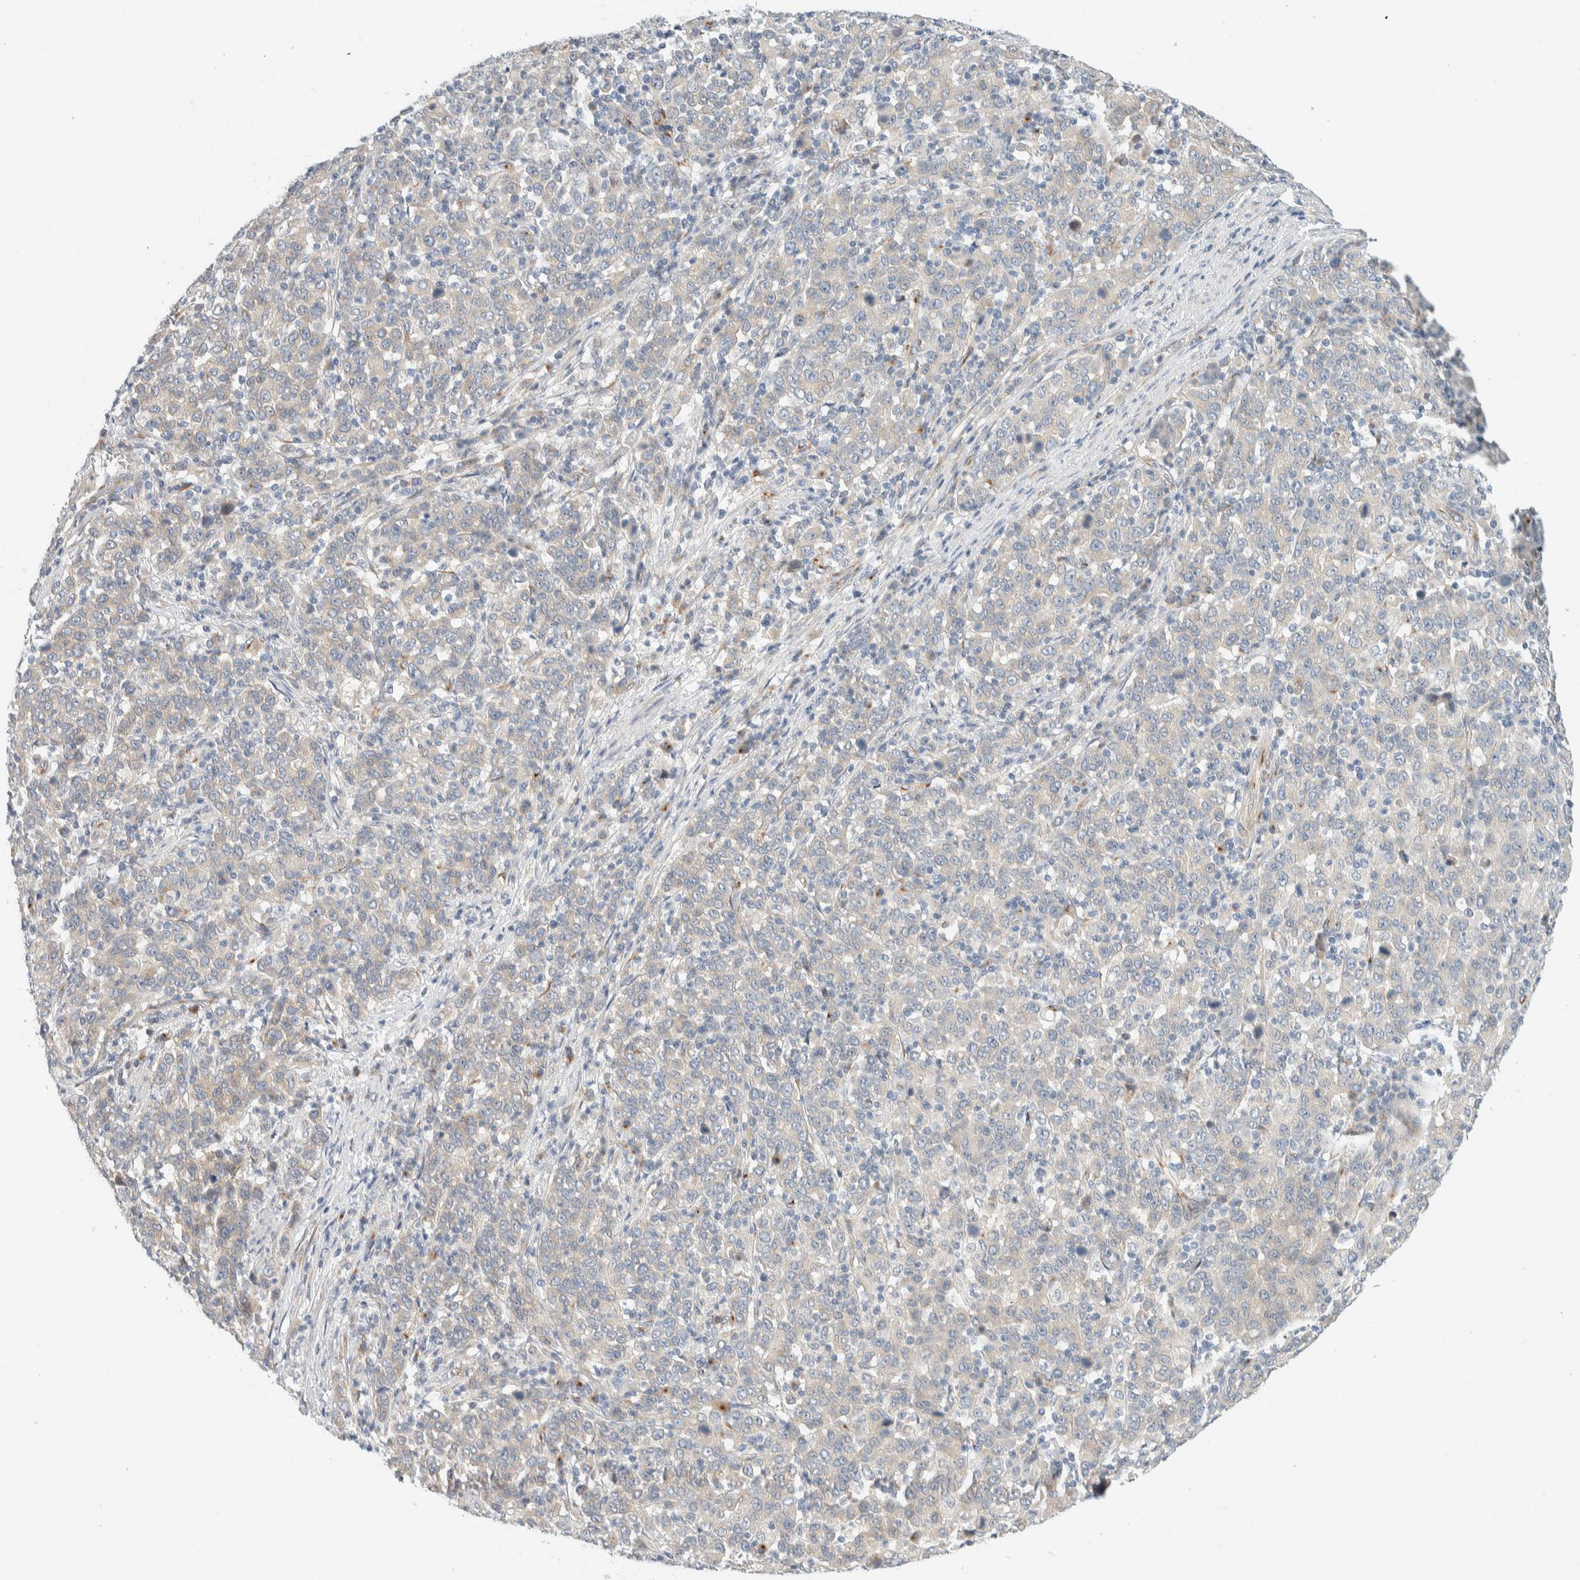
{"staining": {"intensity": "negative", "quantity": "none", "location": "none"}, "tissue": "stomach cancer", "cell_type": "Tumor cells", "image_type": "cancer", "snomed": [{"axis": "morphology", "description": "Adenocarcinoma, NOS"}, {"axis": "topography", "description": "Stomach, upper"}], "caption": "Tumor cells are negative for protein expression in human stomach adenocarcinoma.", "gene": "TMEM184B", "patient": {"sex": "male", "age": 69}}